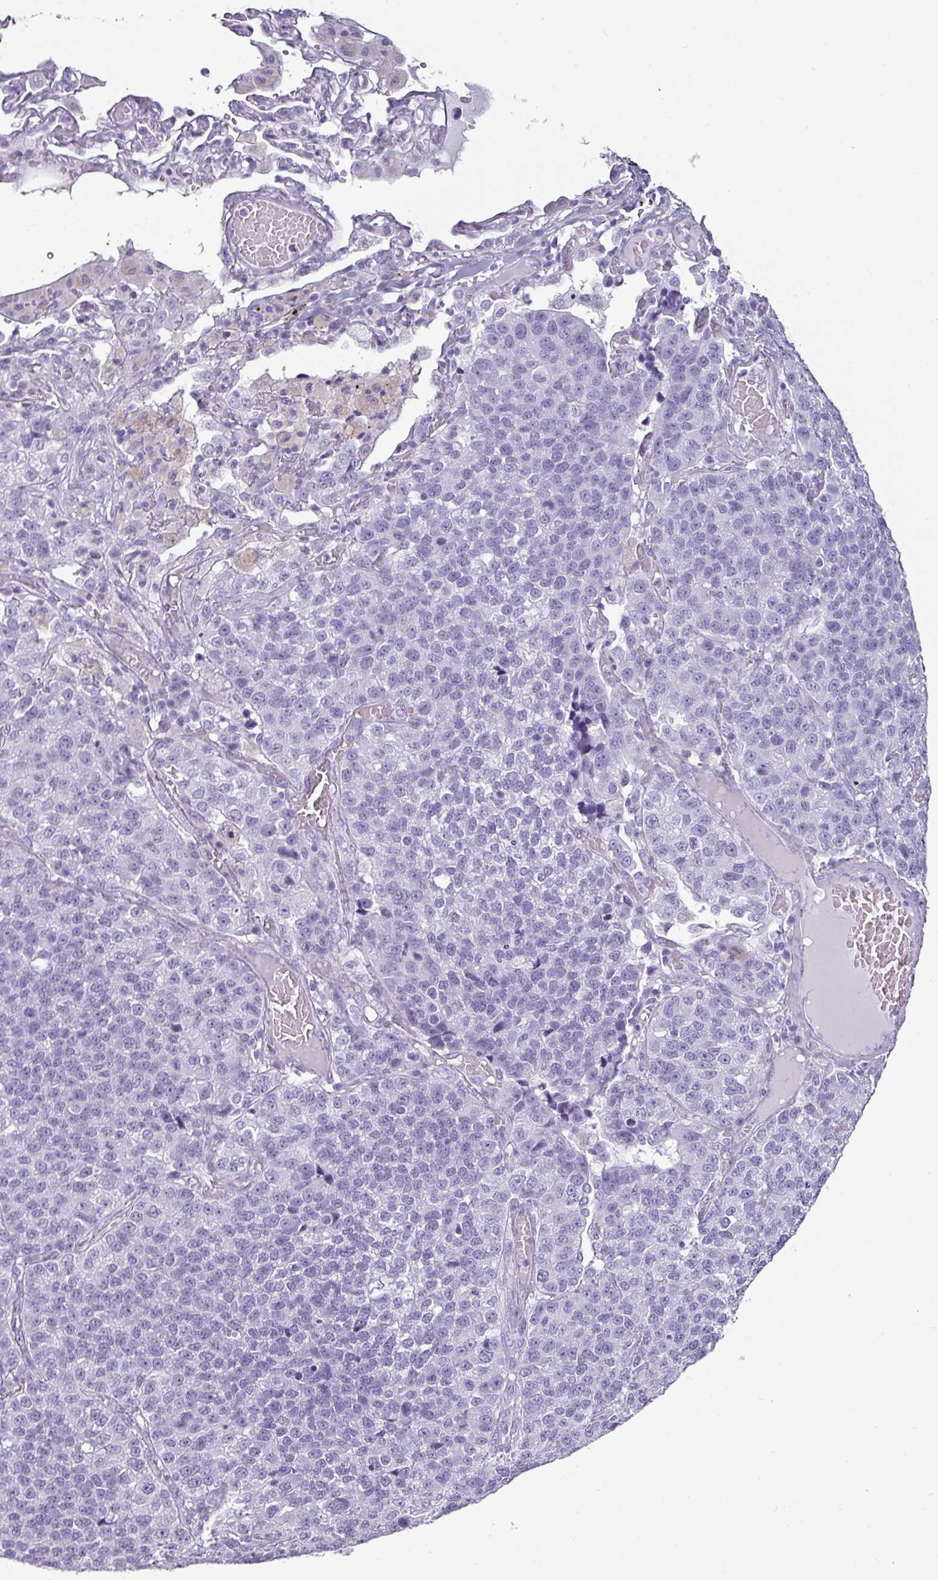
{"staining": {"intensity": "negative", "quantity": "none", "location": "none"}, "tissue": "lung cancer", "cell_type": "Tumor cells", "image_type": "cancer", "snomed": [{"axis": "morphology", "description": "Adenocarcinoma, NOS"}, {"axis": "topography", "description": "Lung"}], "caption": "This is an IHC micrograph of human lung cancer (adenocarcinoma). There is no expression in tumor cells.", "gene": "SCT", "patient": {"sex": "male", "age": 49}}